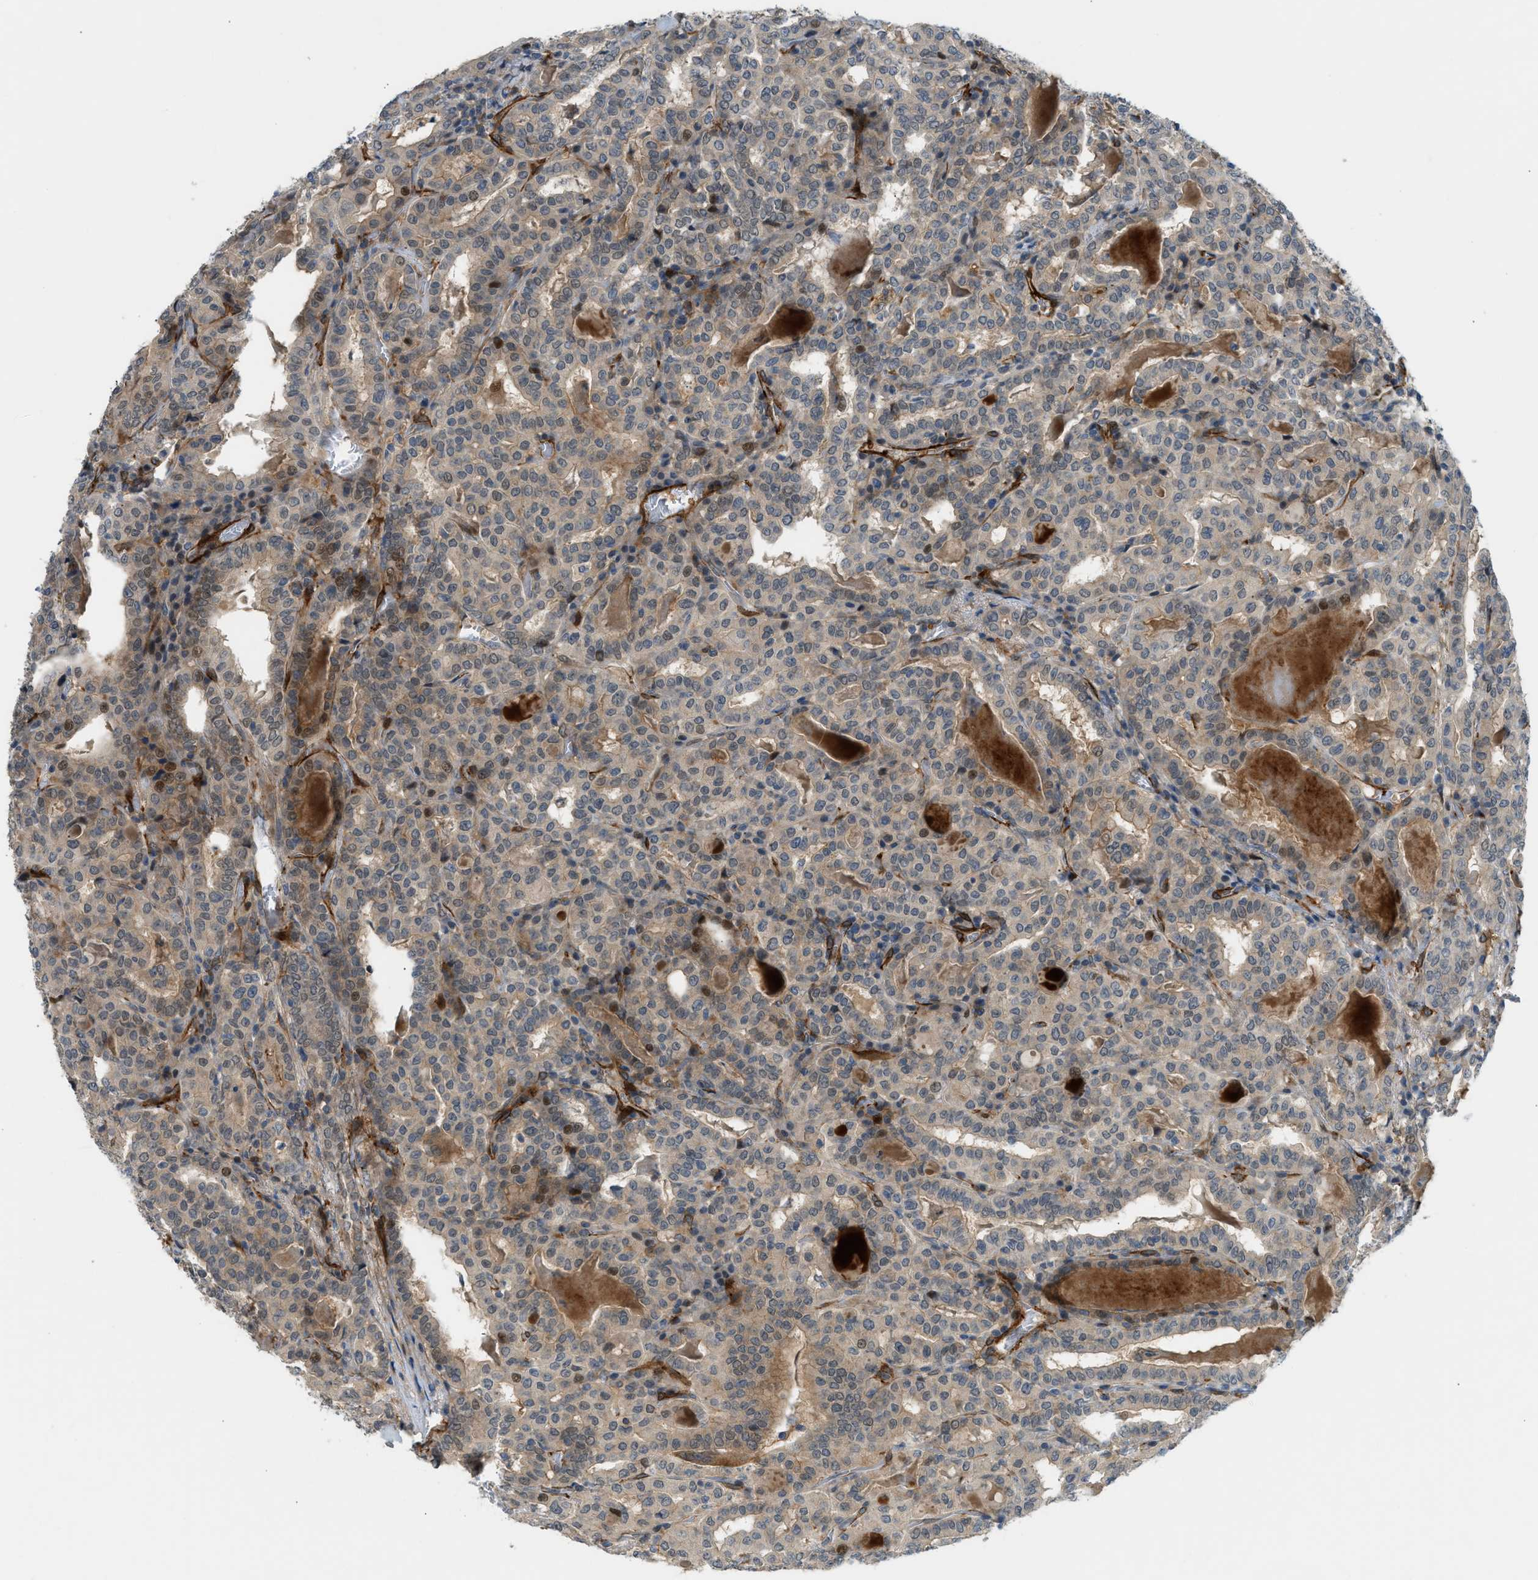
{"staining": {"intensity": "moderate", "quantity": "25%-75%", "location": "cytoplasmic/membranous,nuclear"}, "tissue": "thyroid cancer", "cell_type": "Tumor cells", "image_type": "cancer", "snomed": [{"axis": "morphology", "description": "Papillary adenocarcinoma, NOS"}, {"axis": "topography", "description": "Thyroid gland"}], "caption": "Immunohistochemistry photomicrograph of neoplastic tissue: thyroid papillary adenocarcinoma stained using IHC exhibits medium levels of moderate protein expression localized specifically in the cytoplasmic/membranous and nuclear of tumor cells, appearing as a cytoplasmic/membranous and nuclear brown color.", "gene": "EDNRA", "patient": {"sex": "female", "age": 42}}